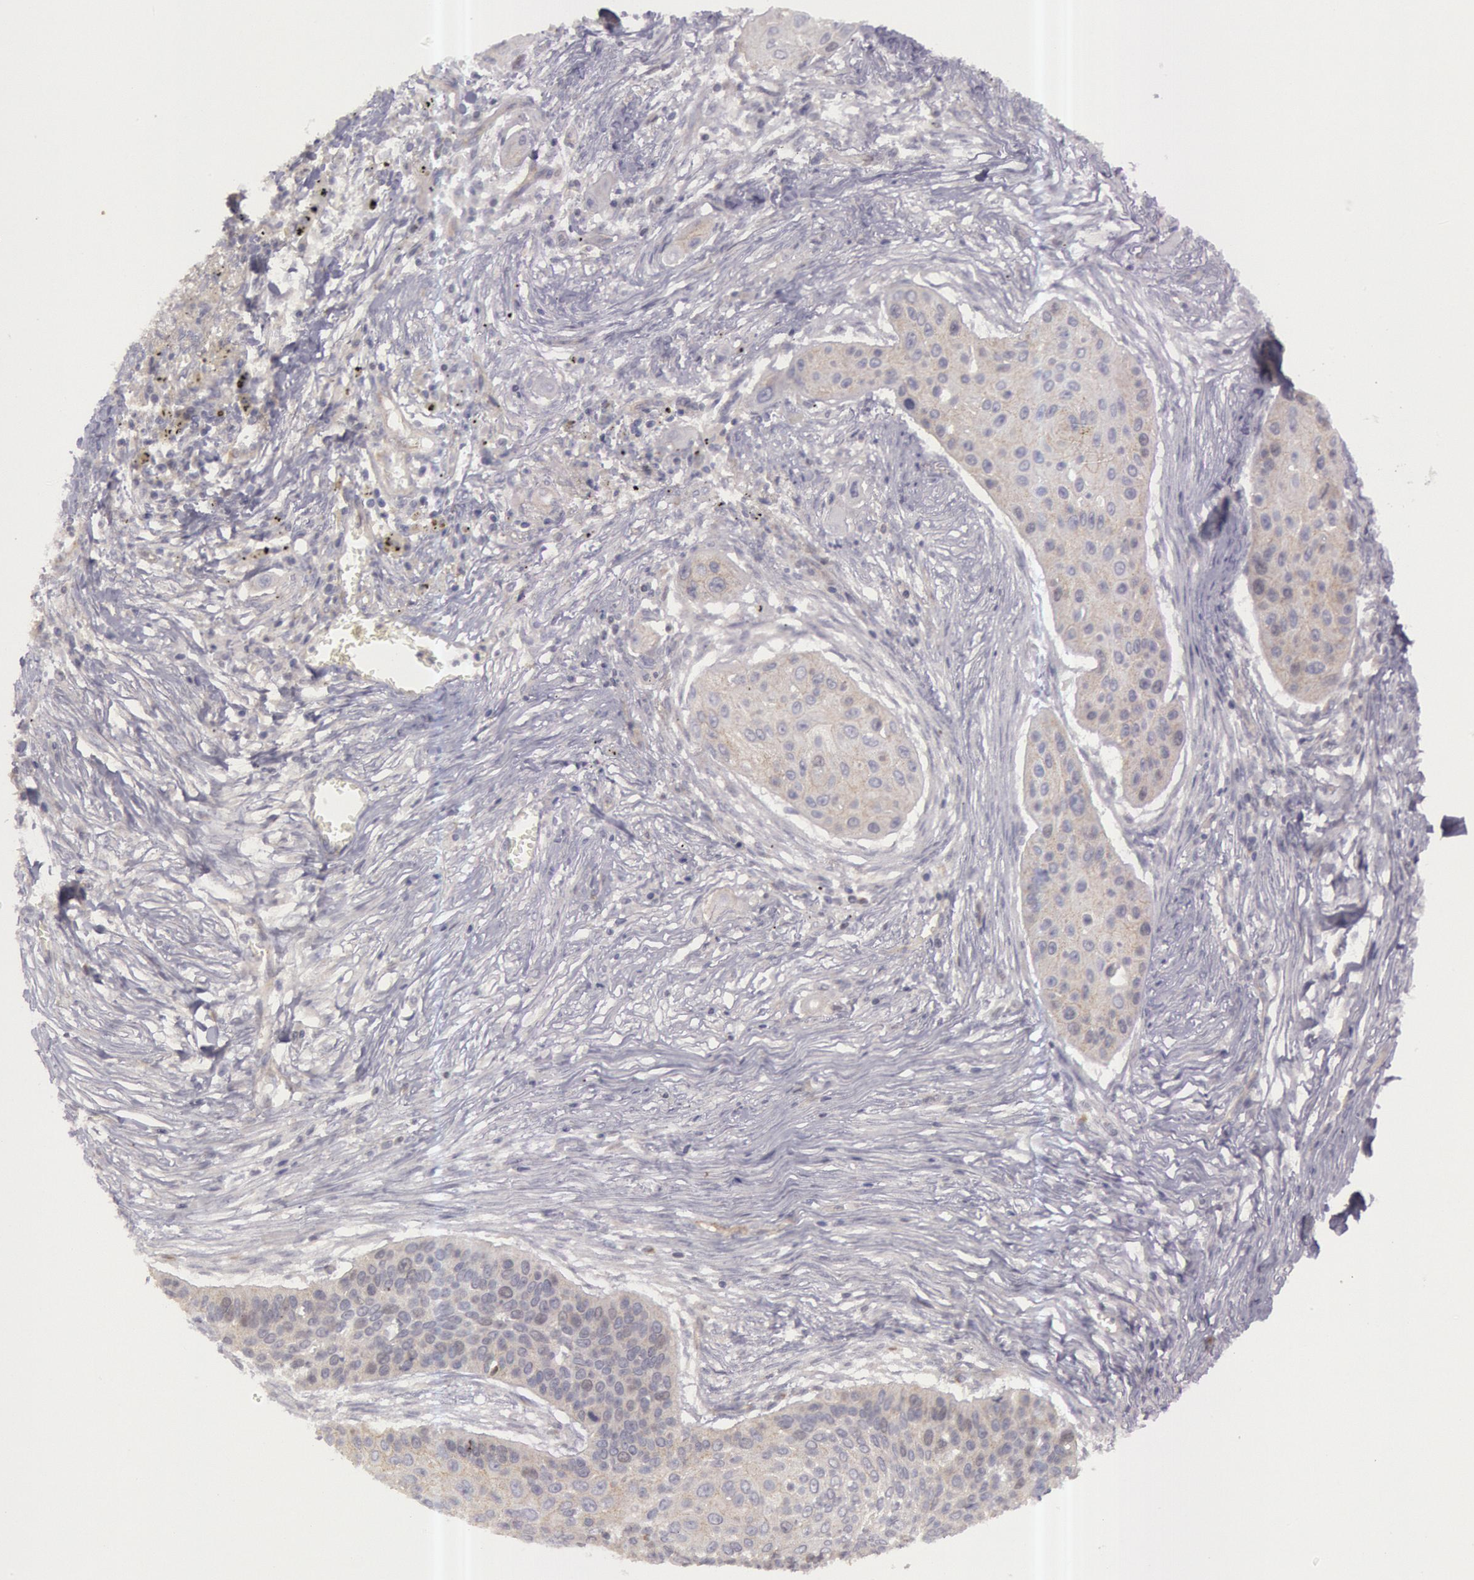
{"staining": {"intensity": "negative", "quantity": "none", "location": "none"}, "tissue": "lung cancer", "cell_type": "Tumor cells", "image_type": "cancer", "snomed": [{"axis": "morphology", "description": "Squamous cell carcinoma, NOS"}, {"axis": "topography", "description": "Lung"}], "caption": "IHC of lung squamous cell carcinoma exhibits no expression in tumor cells.", "gene": "AMOTL1", "patient": {"sex": "male", "age": 71}}